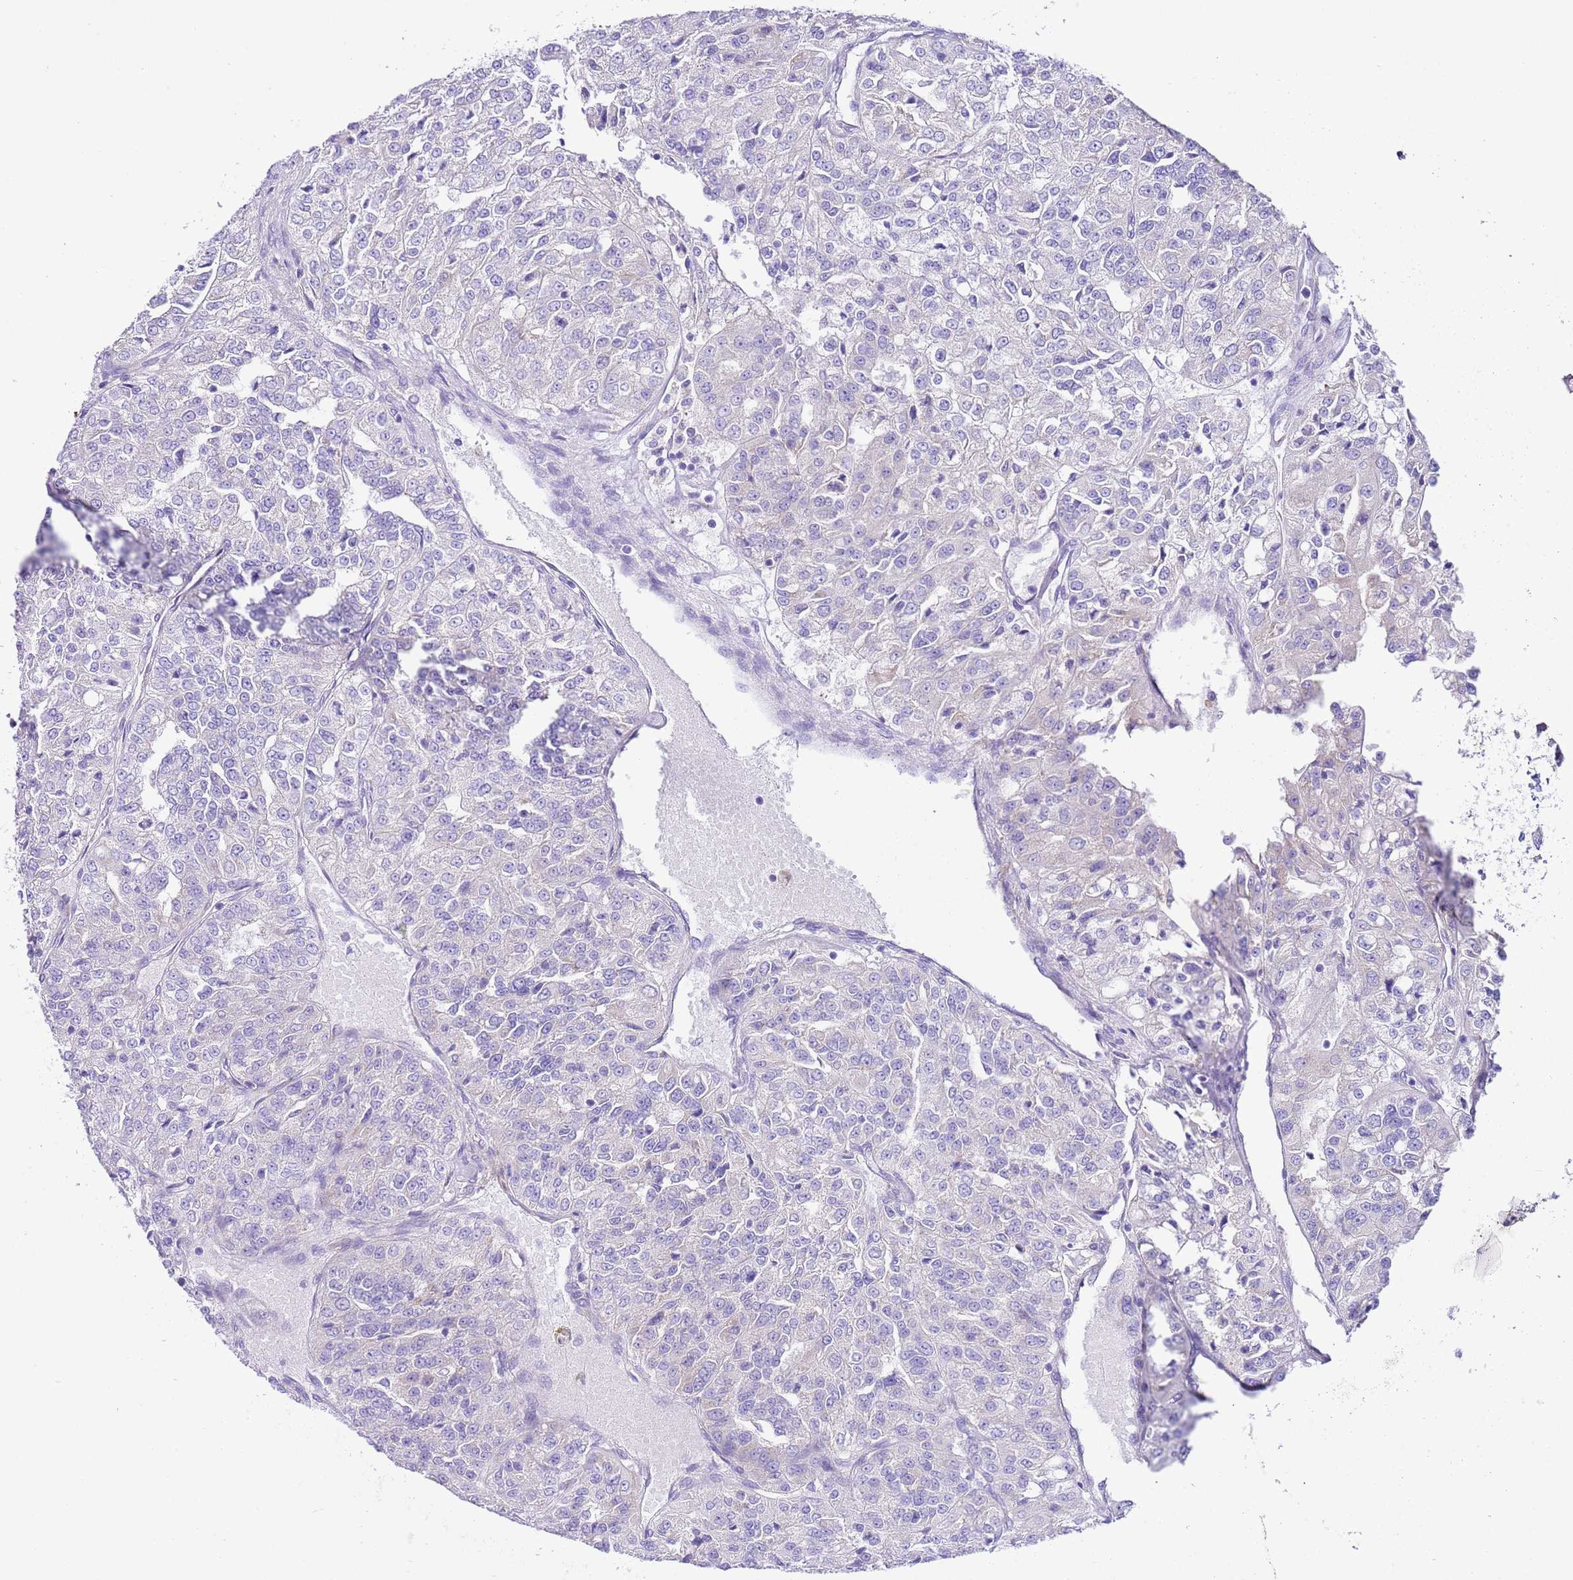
{"staining": {"intensity": "negative", "quantity": "none", "location": "none"}, "tissue": "renal cancer", "cell_type": "Tumor cells", "image_type": "cancer", "snomed": [{"axis": "morphology", "description": "Adenocarcinoma, NOS"}, {"axis": "topography", "description": "Kidney"}], "caption": "Immunohistochemical staining of renal cancer (adenocarcinoma) reveals no significant expression in tumor cells. Nuclei are stained in blue.", "gene": "RPS10", "patient": {"sex": "female", "age": 63}}